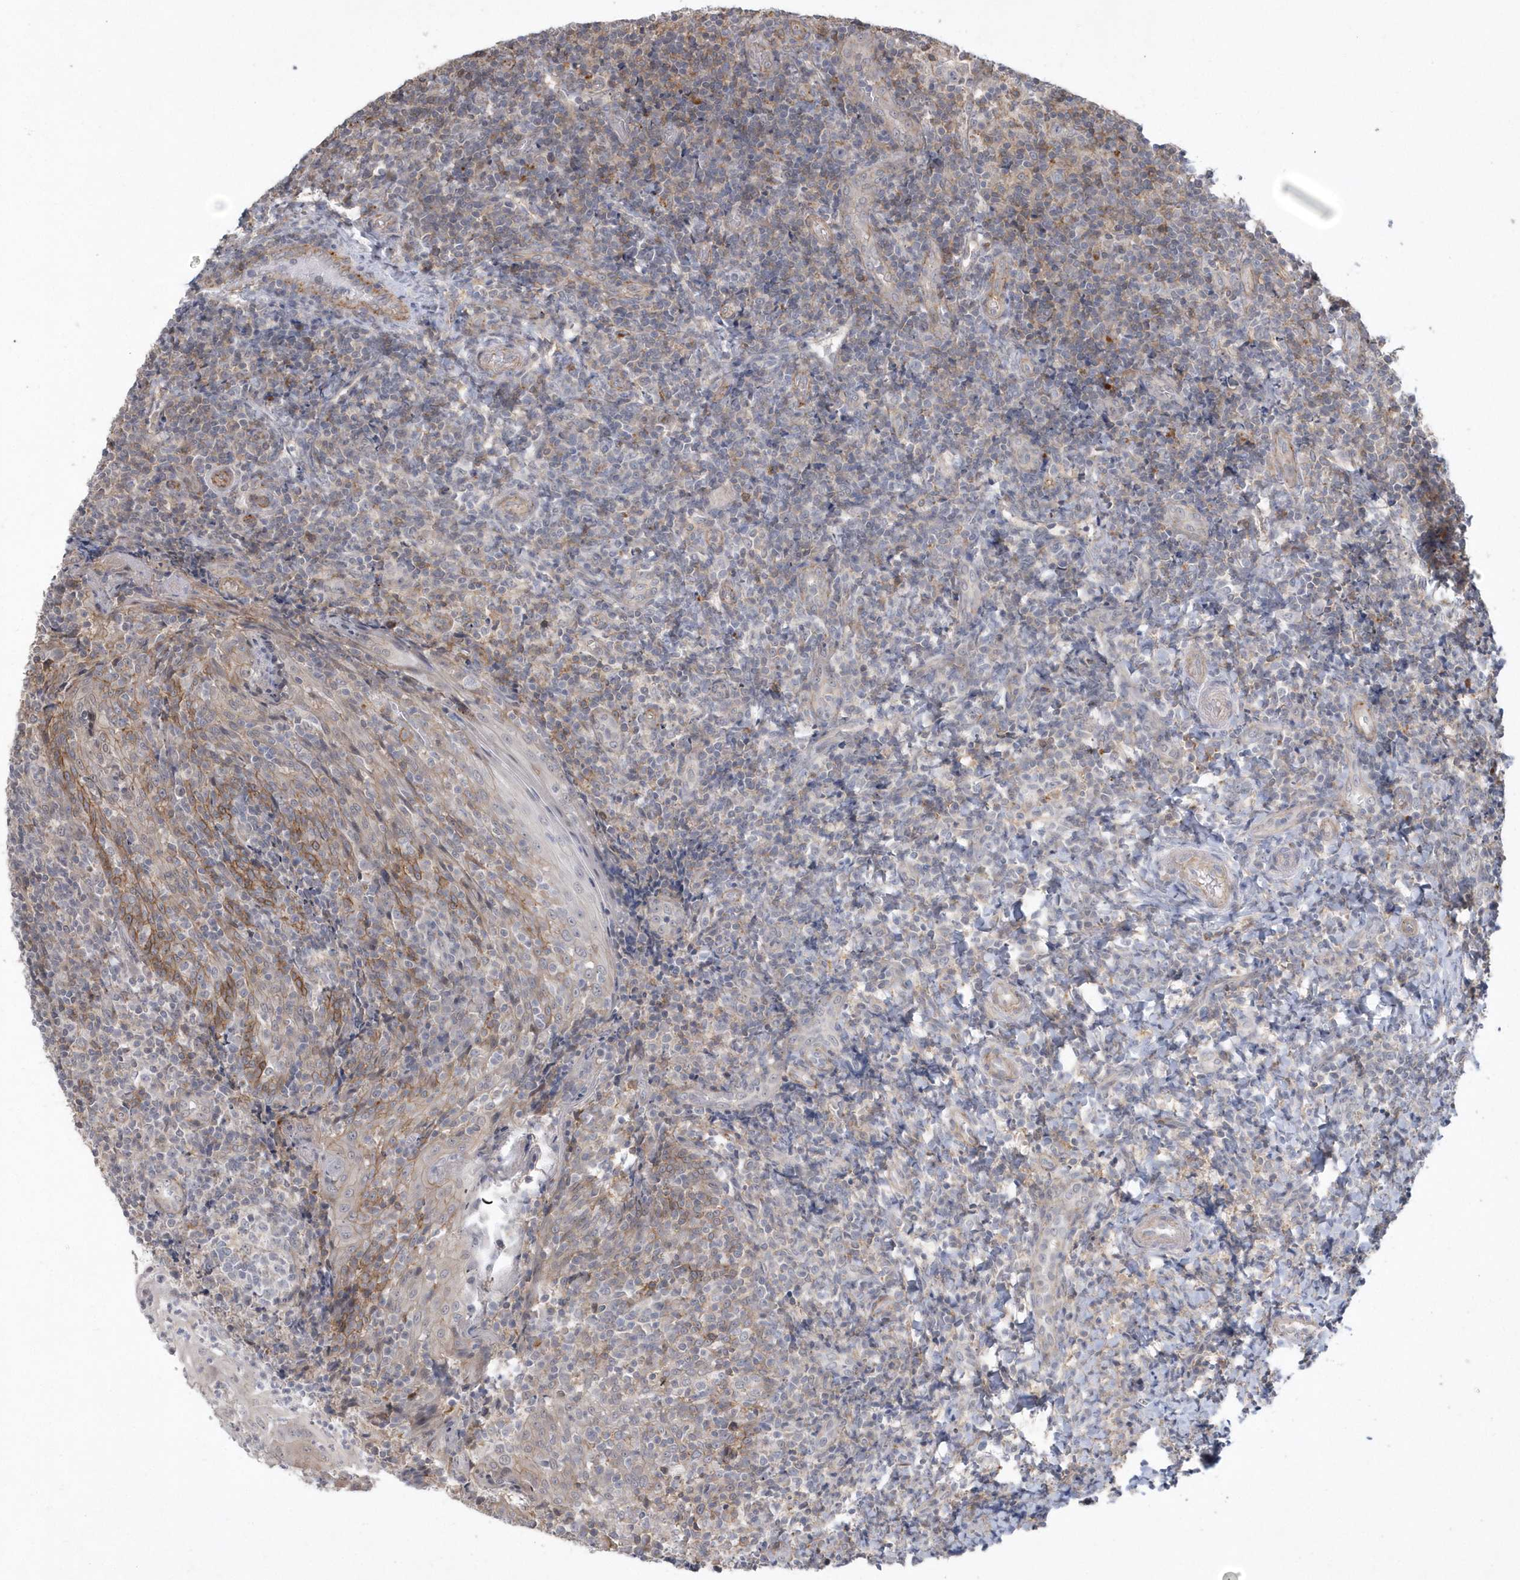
{"staining": {"intensity": "negative", "quantity": "none", "location": "none"}, "tissue": "tonsil", "cell_type": "Germinal center cells", "image_type": "normal", "snomed": [{"axis": "morphology", "description": "Normal tissue, NOS"}, {"axis": "topography", "description": "Tonsil"}], "caption": "High power microscopy image of an immunohistochemistry (IHC) image of unremarkable tonsil, revealing no significant expression in germinal center cells.", "gene": "CRIP3", "patient": {"sex": "female", "age": 19}}